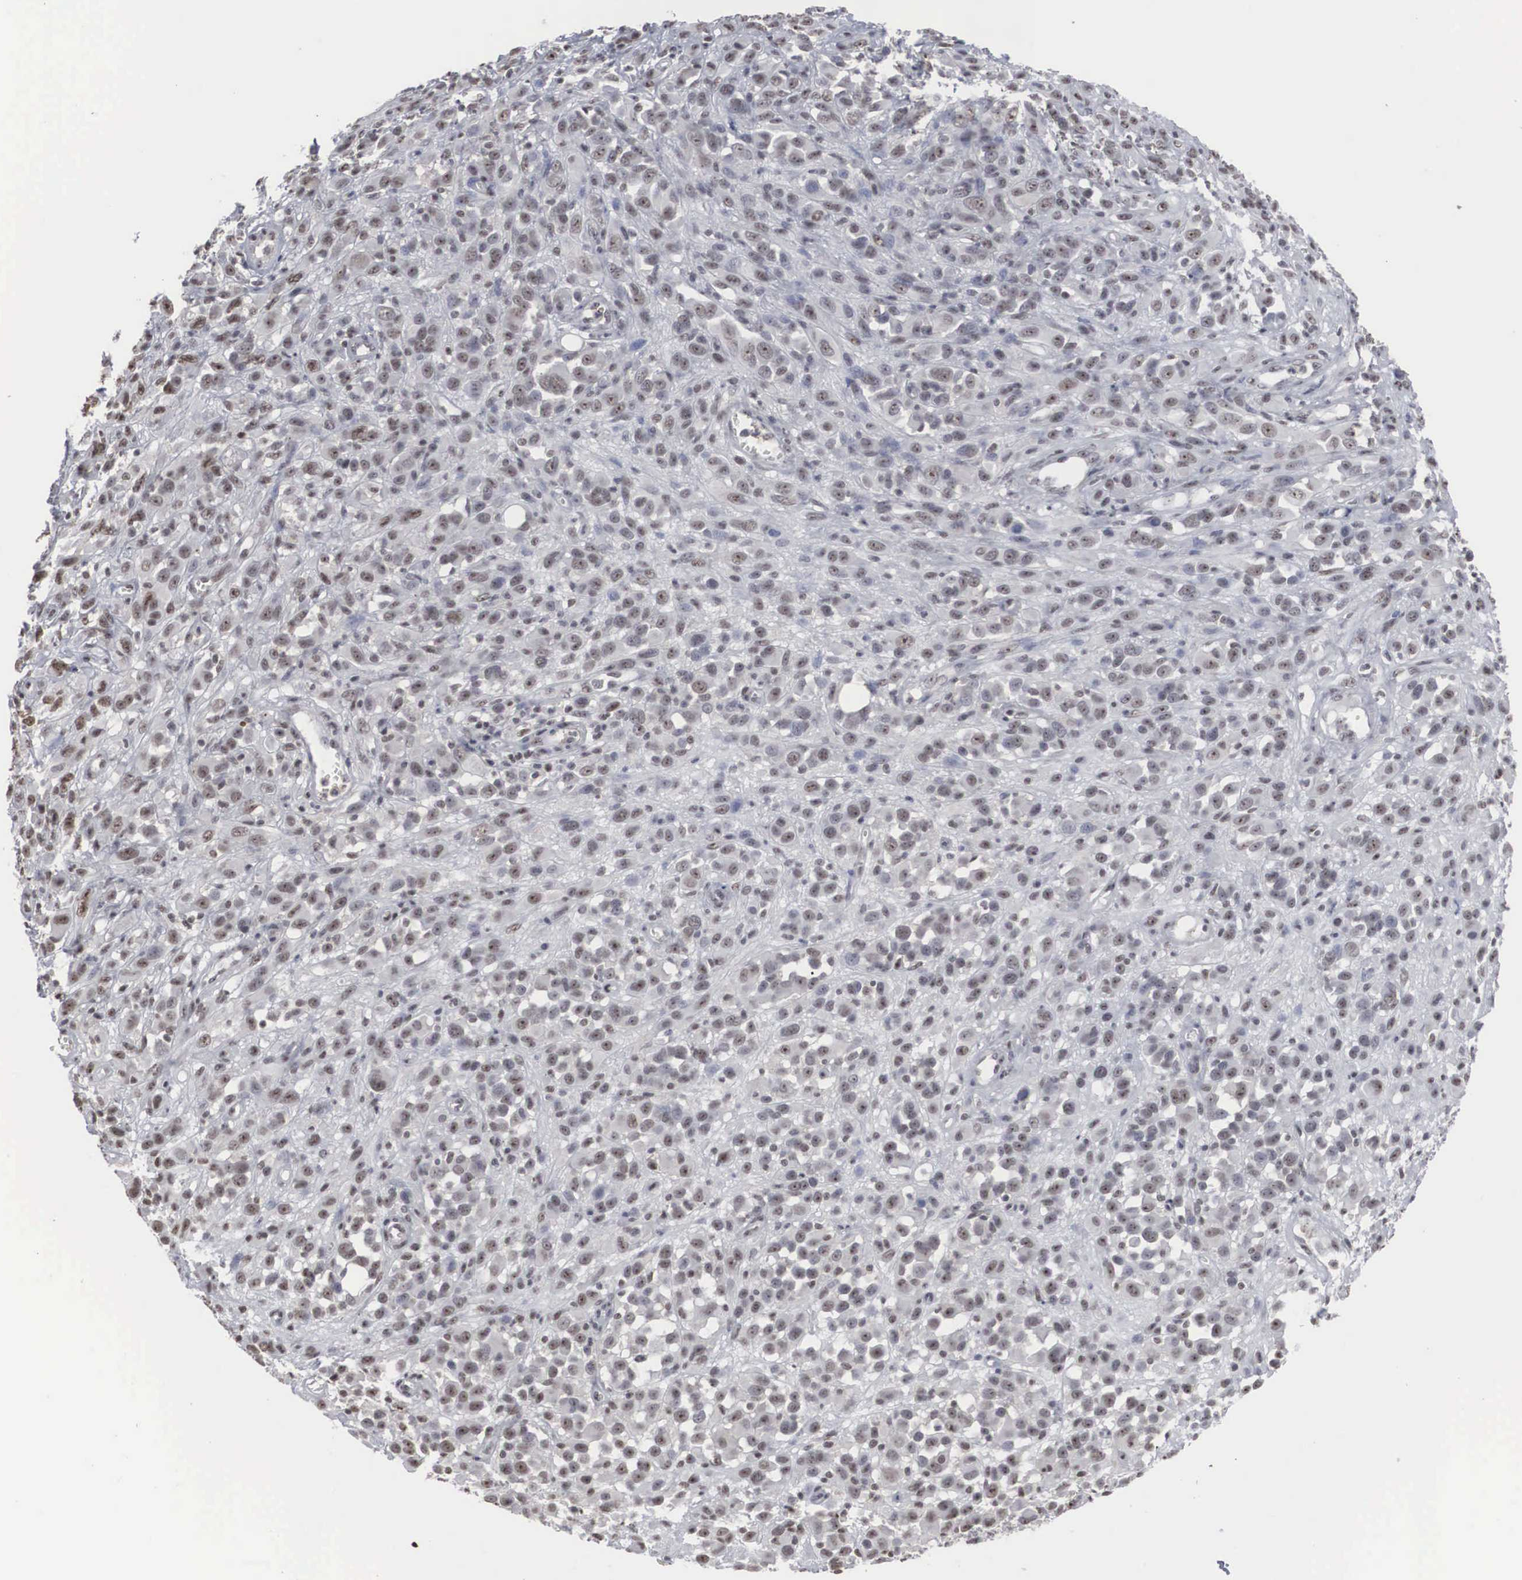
{"staining": {"intensity": "weak", "quantity": "25%-75%", "location": "nuclear"}, "tissue": "melanoma", "cell_type": "Tumor cells", "image_type": "cancer", "snomed": [{"axis": "morphology", "description": "Malignant melanoma, NOS"}, {"axis": "topography", "description": "Skin"}], "caption": "Brown immunohistochemical staining in malignant melanoma demonstrates weak nuclear staining in approximately 25%-75% of tumor cells.", "gene": "AUTS2", "patient": {"sex": "male", "age": 51}}